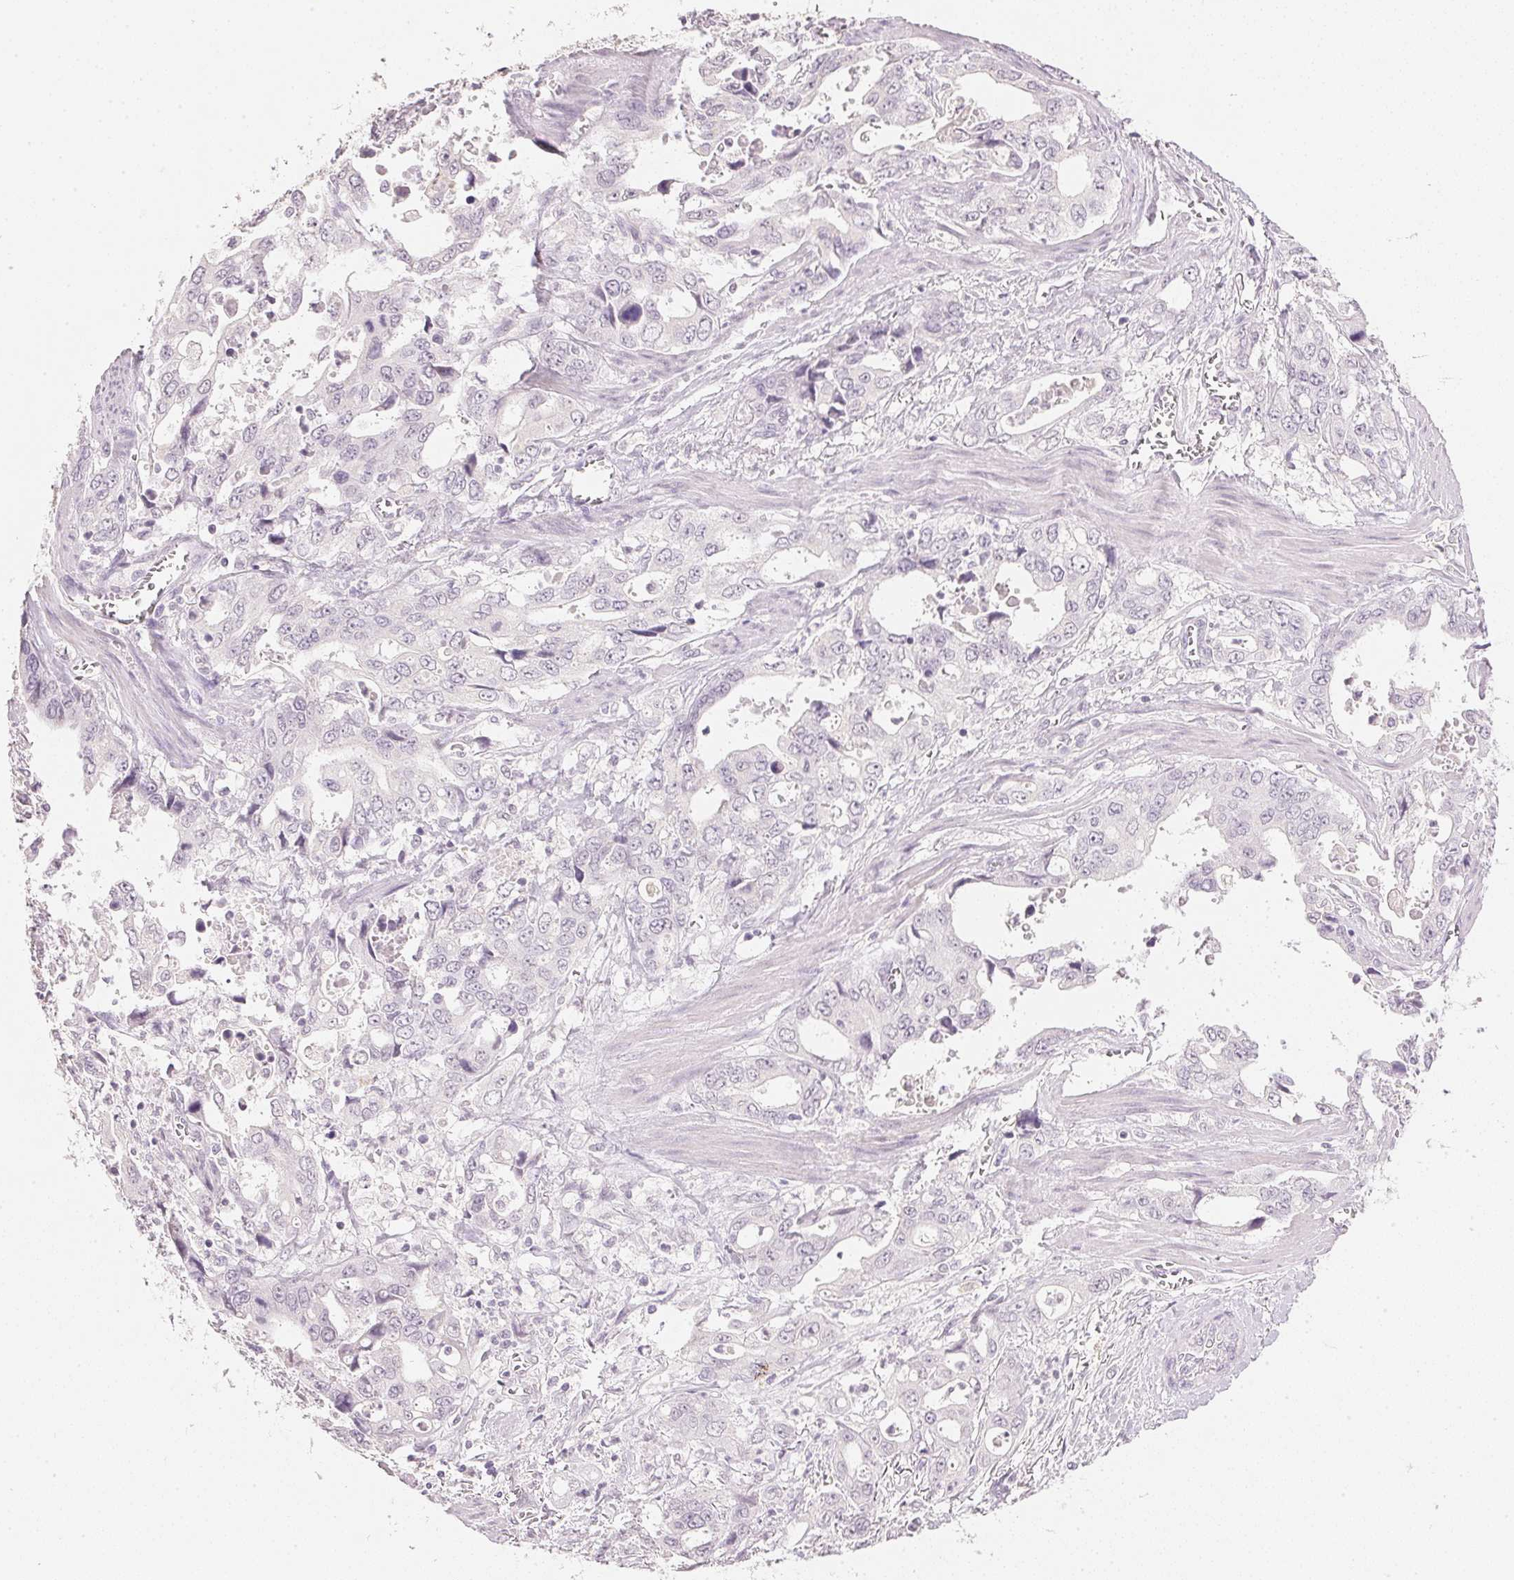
{"staining": {"intensity": "negative", "quantity": "none", "location": "none"}, "tissue": "stomach cancer", "cell_type": "Tumor cells", "image_type": "cancer", "snomed": [{"axis": "morphology", "description": "Adenocarcinoma, NOS"}, {"axis": "topography", "description": "Stomach, upper"}], "caption": "Protein analysis of stomach cancer (adenocarcinoma) shows no significant expression in tumor cells.", "gene": "IGFBP1", "patient": {"sex": "male", "age": 74}}